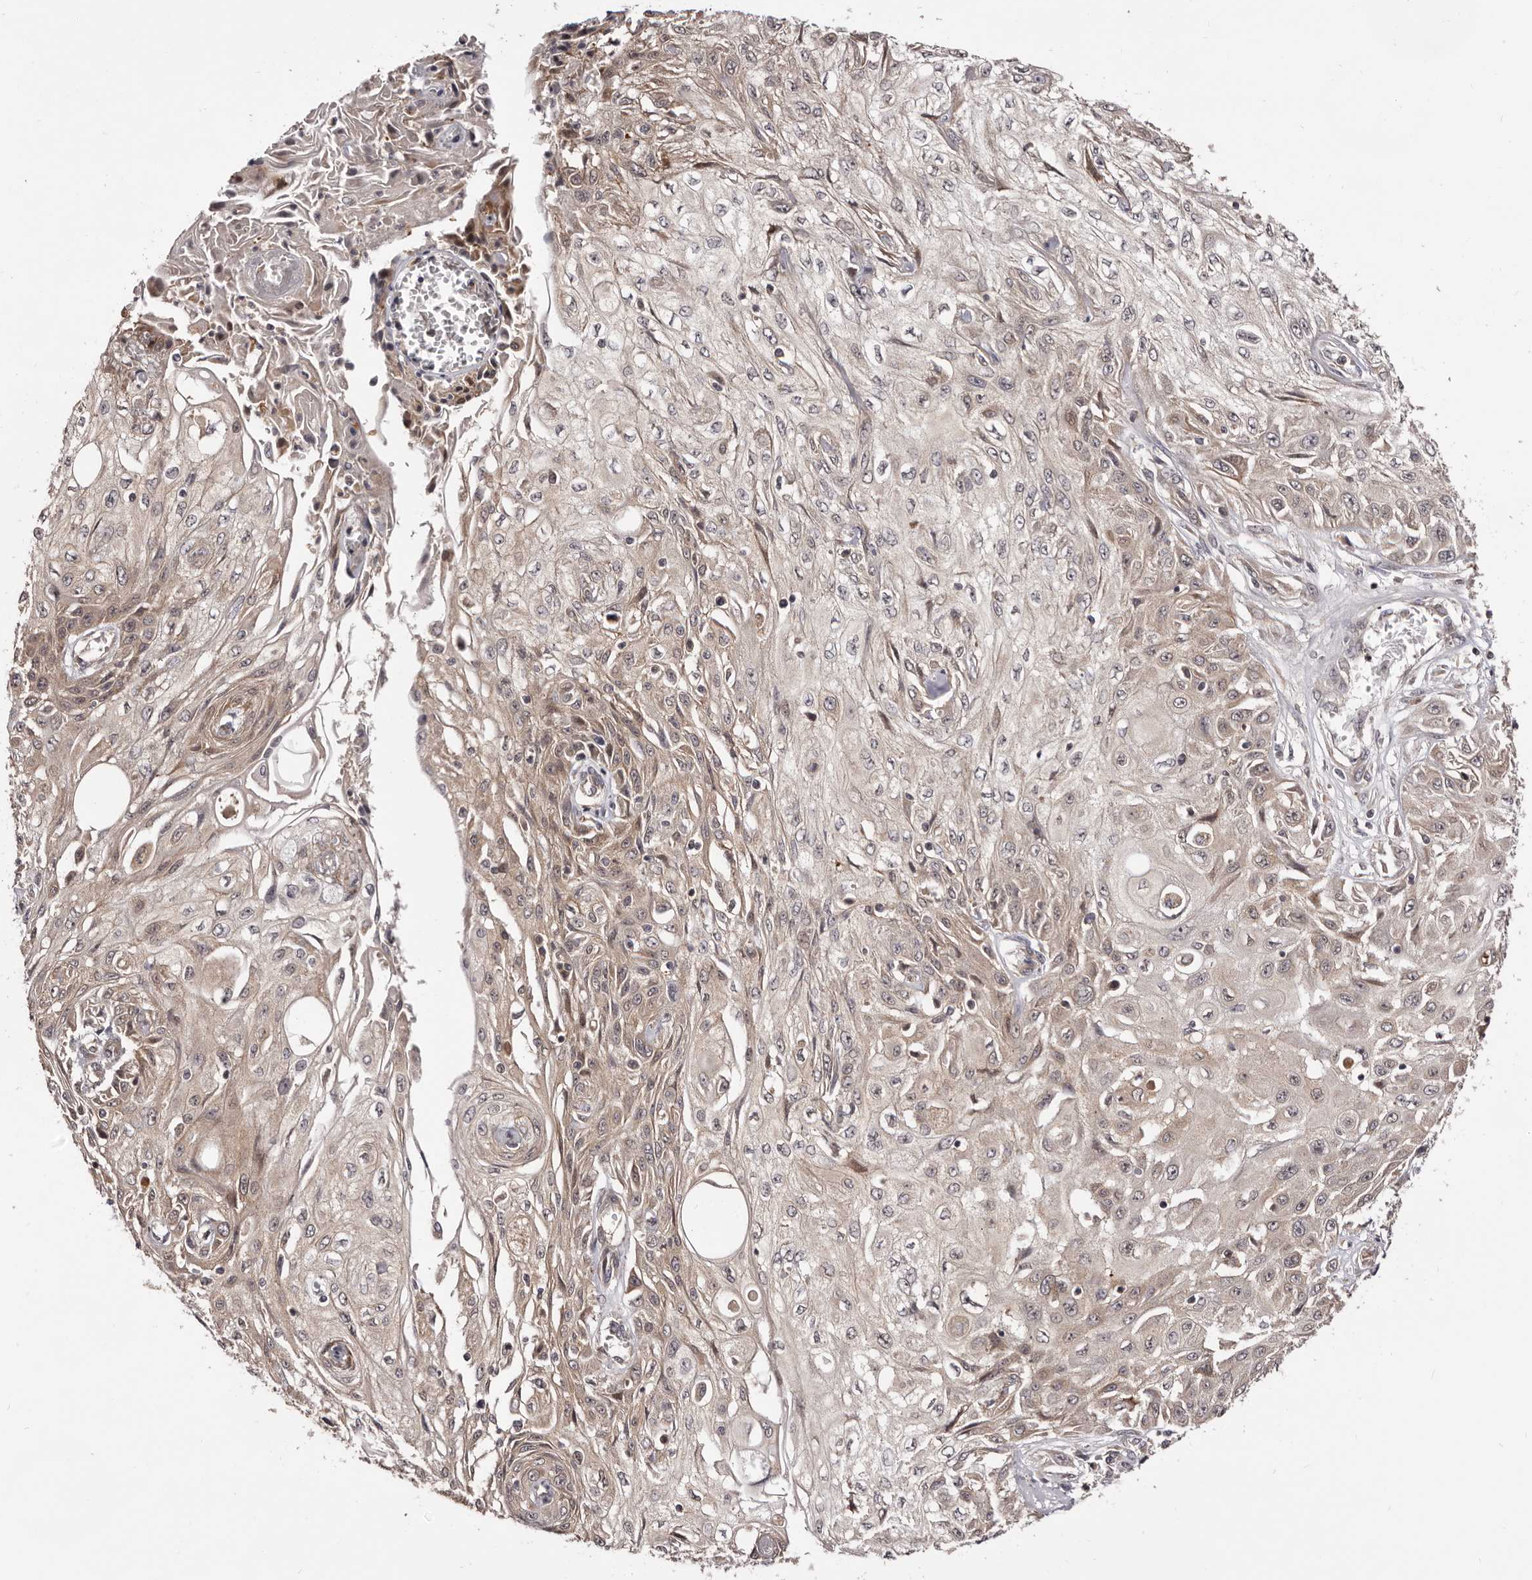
{"staining": {"intensity": "weak", "quantity": ">75%", "location": "cytoplasmic/membranous"}, "tissue": "skin cancer", "cell_type": "Tumor cells", "image_type": "cancer", "snomed": [{"axis": "morphology", "description": "Squamous cell carcinoma, NOS"}, {"axis": "morphology", "description": "Squamous cell carcinoma, metastatic, NOS"}, {"axis": "topography", "description": "Skin"}, {"axis": "topography", "description": "Lymph node"}], "caption": "High-magnification brightfield microscopy of skin squamous cell carcinoma stained with DAB (3,3'-diaminobenzidine) (brown) and counterstained with hematoxylin (blue). tumor cells exhibit weak cytoplasmic/membranous positivity is seen in about>75% of cells.", "gene": "MDP1", "patient": {"sex": "male", "age": 75}}